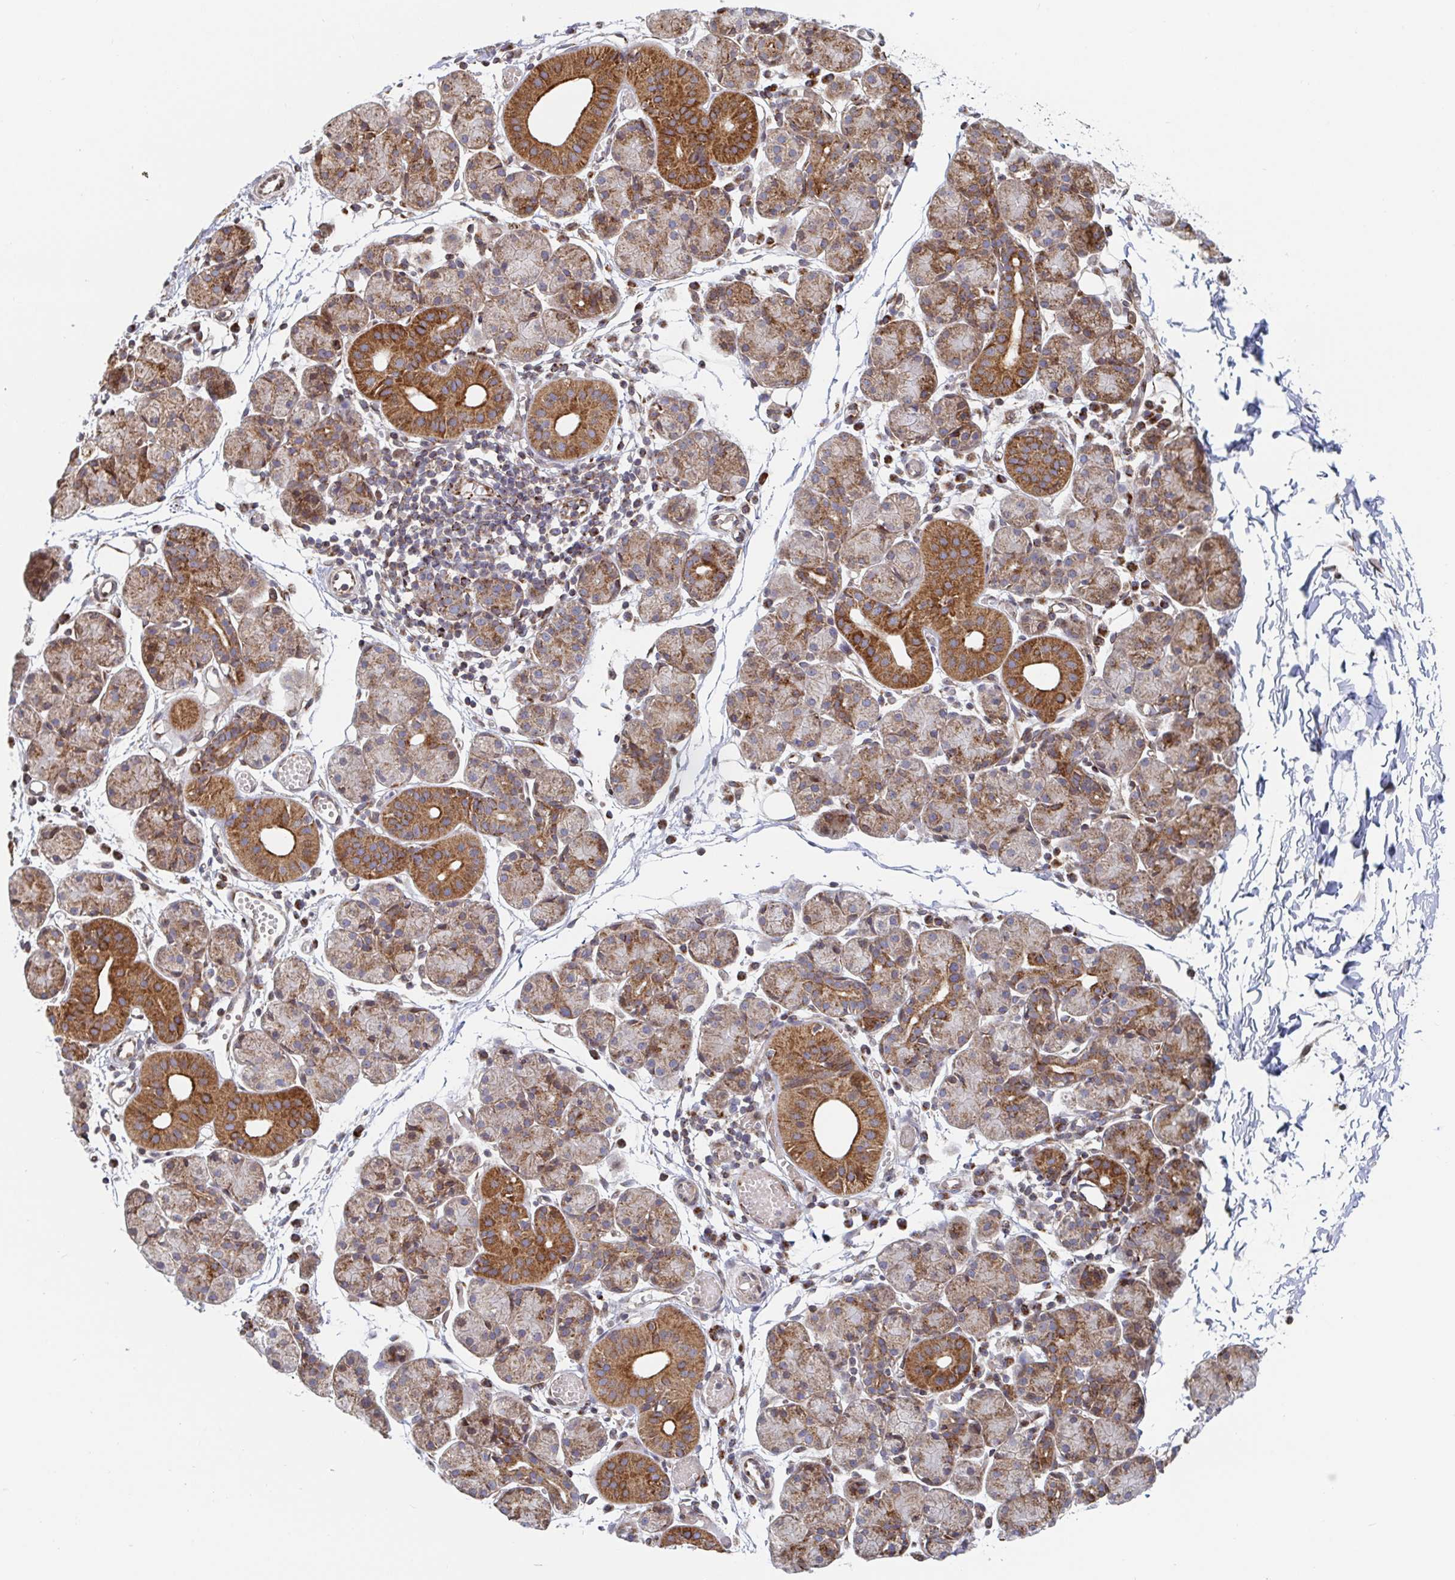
{"staining": {"intensity": "moderate", "quantity": "25%-75%", "location": "cytoplasmic/membranous"}, "tissue": "salivary gland", "cell_type": "Glandular cells", "image_type": "normal", "snomed": [{"axis": "morphology", "description": "Normal tissue, NOS"}, {"axis": "morphology", "description": "Inflammation, NOS"}, {"axis": "topography", "description": "Lymph node"}, {"axis": "topography", "description": "Salivary gland"}], "caption": "Immunohistochemistry (IHC) (DAB (3,3'-diaminobenzidine)) staining of benign salivary gland reveals moderate cytoplasmic/membranous protein expression in about 25%-75% of glandular cells. (DAB (3,3'-diaminobenzidine) IHC with brightfield microscopy, high magnification).", "gene": "STARD8", "patient": {"sex": "male", "age": 3}}